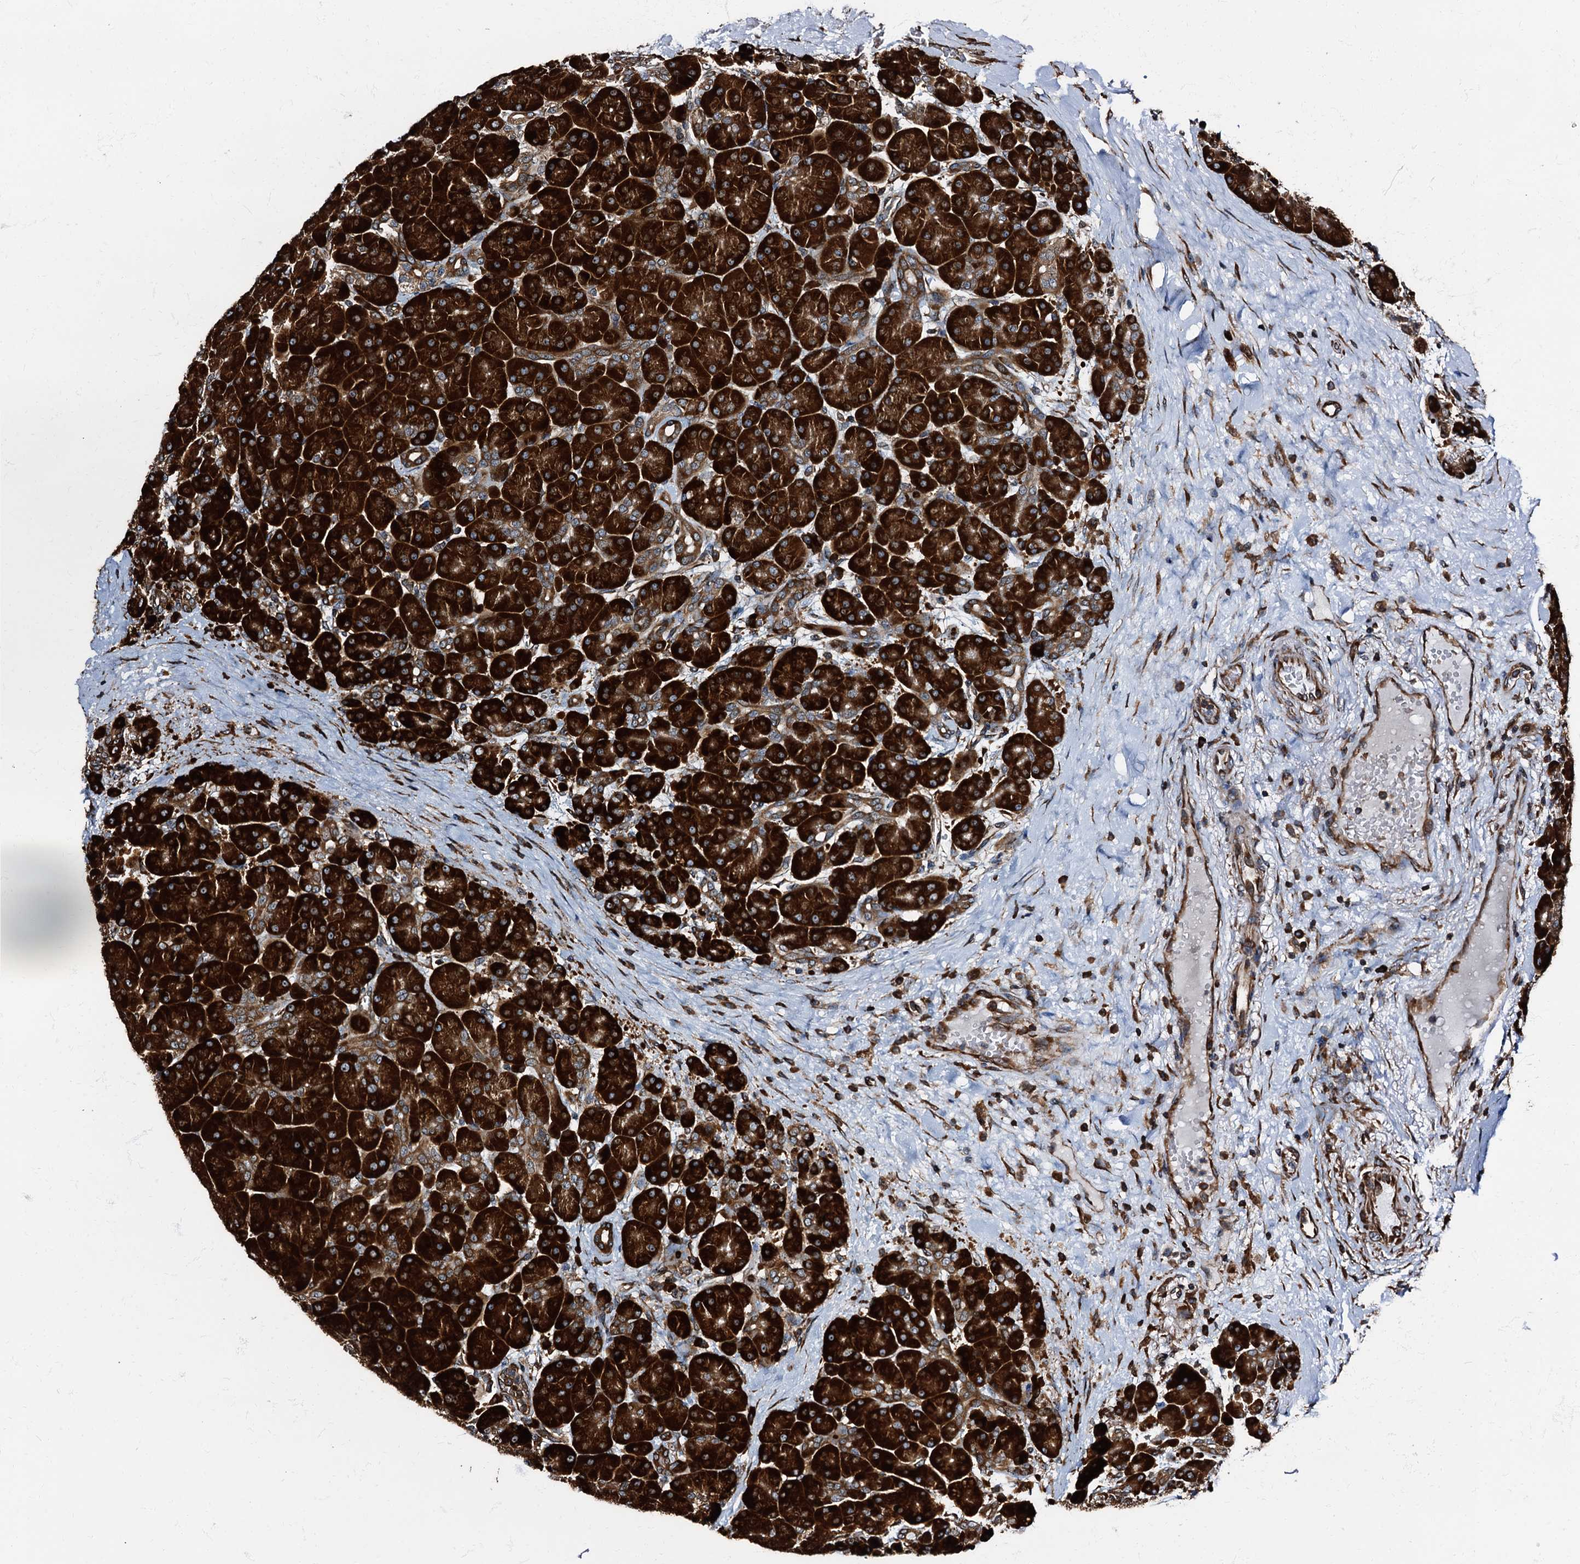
{"staining": {"intensity": "strong", "quantity": ">75%", "location": "cytoplasmic/membranous"}, "tissue": "pancreas", "cell_type": "Exocrine glandular cells", "image_type": "normal", "snomed": [{"axis": "morphology", "description": "Normal tissue, NOS"}, {"axis": "topography", "description": "Pancreas"}], "caption": "Protein staining reveals strong cytoplasmic/membranous staining in about >75% of exocrine glandular cells in unremarkable pancreas. The staining was performed using DAB to visualize the protein expression in brown, while the nuclei were stained in blue with hematoxylin (Magnification: 20x).", "gene": "ATP2C1", "patient": {"sex": "male", "age": 66}}